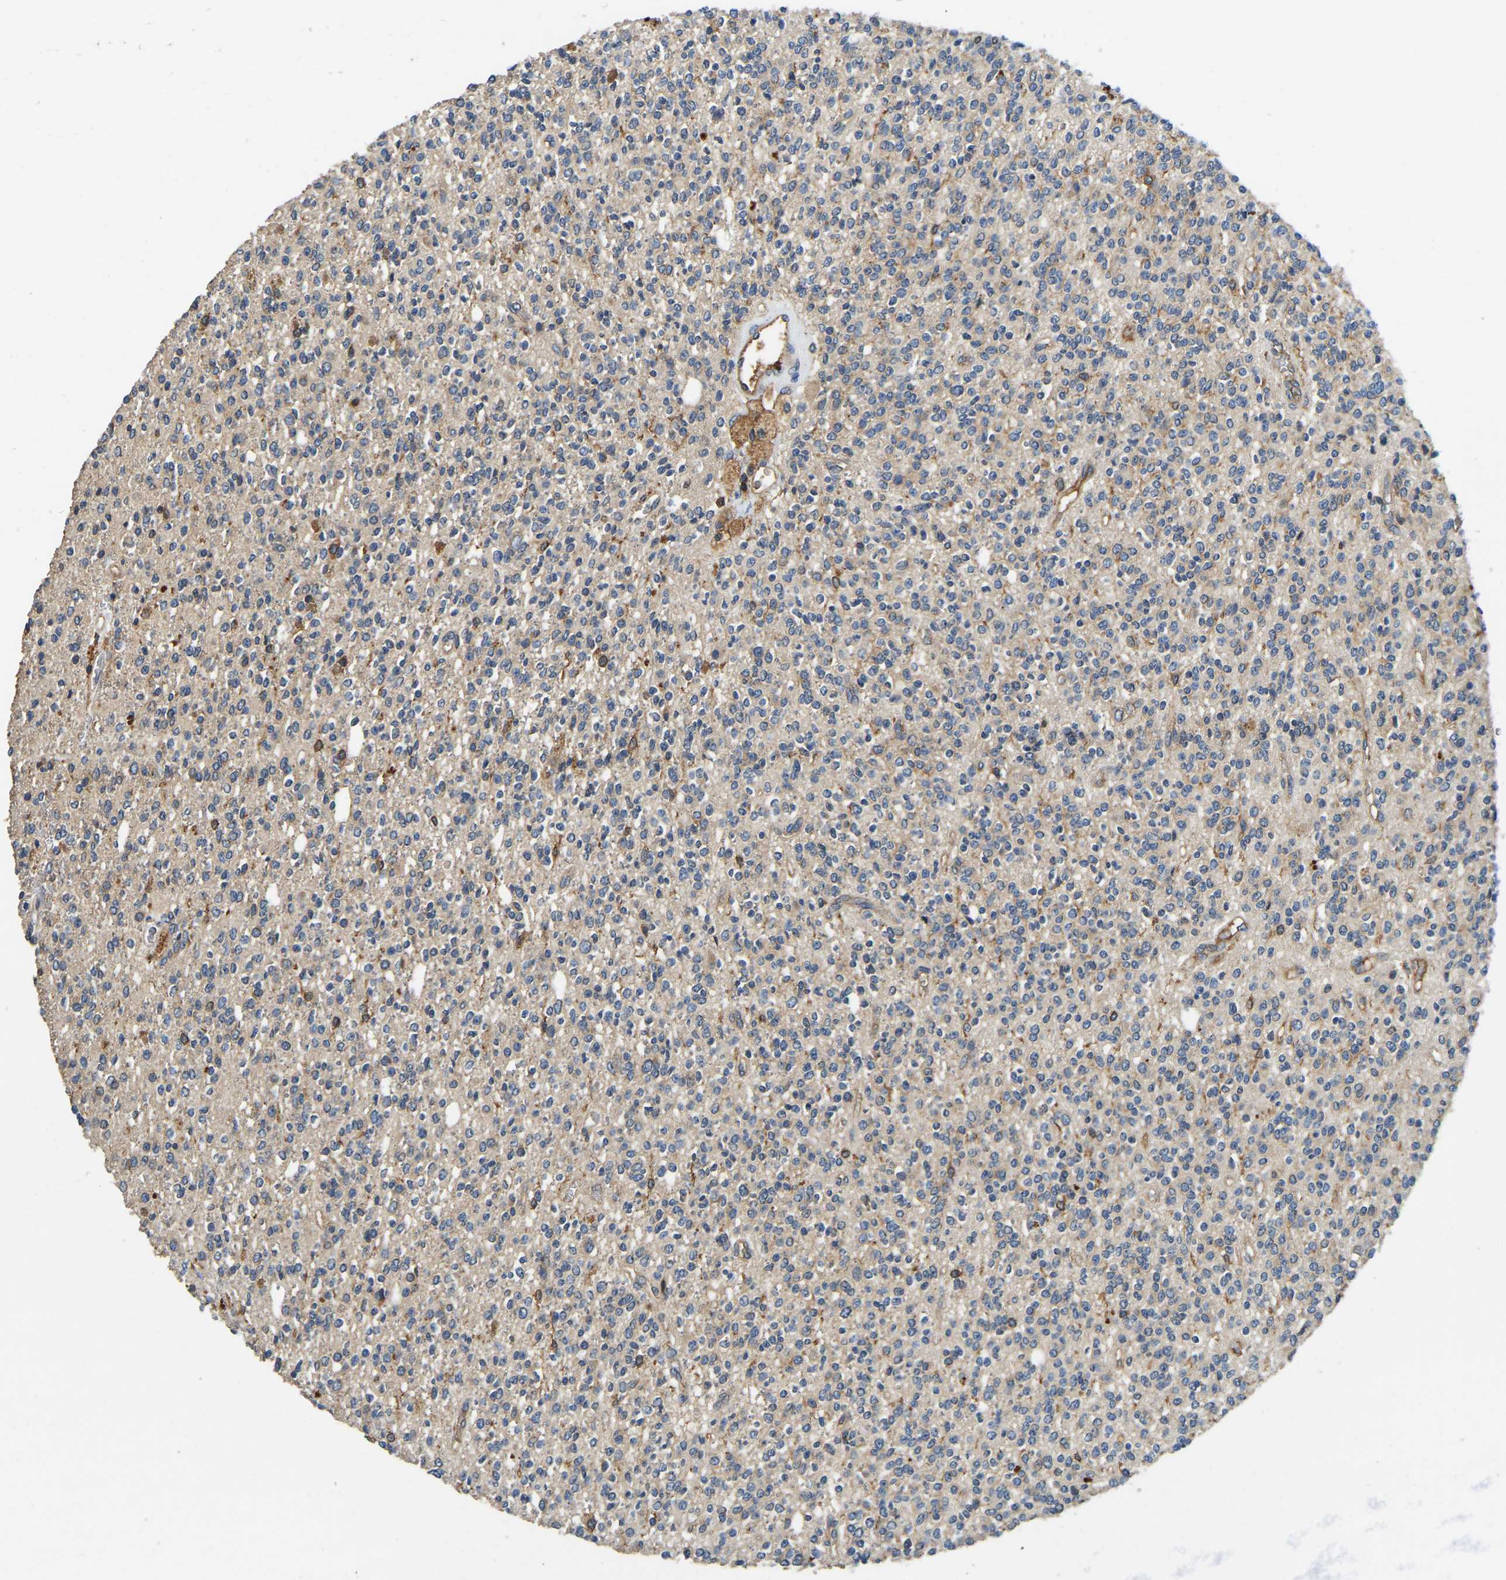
{"staining": {"intensity": "weak", "quantity": "25%-75%", "location": "cytoplasmic/membranous"}, "tissue": "glioma", "cell_type": "Tumor cells", "image_type": "cancer", "snomed": [{"axis": "morphology", "description": "Glioma, malignant, High grade"}, {"axis": "topography", "description": "Brain"}], "caption": "IHC of human malignant glioma (high-grade) exhibits low levels of weak cytoplasmic/membranous staining in approximately 25%-75% of tumor cells. (Brightfield microscopy of DAB IHC at high magnification).", "gene": "SMPD2", "patient": {"sex": "male", "age": 34}}